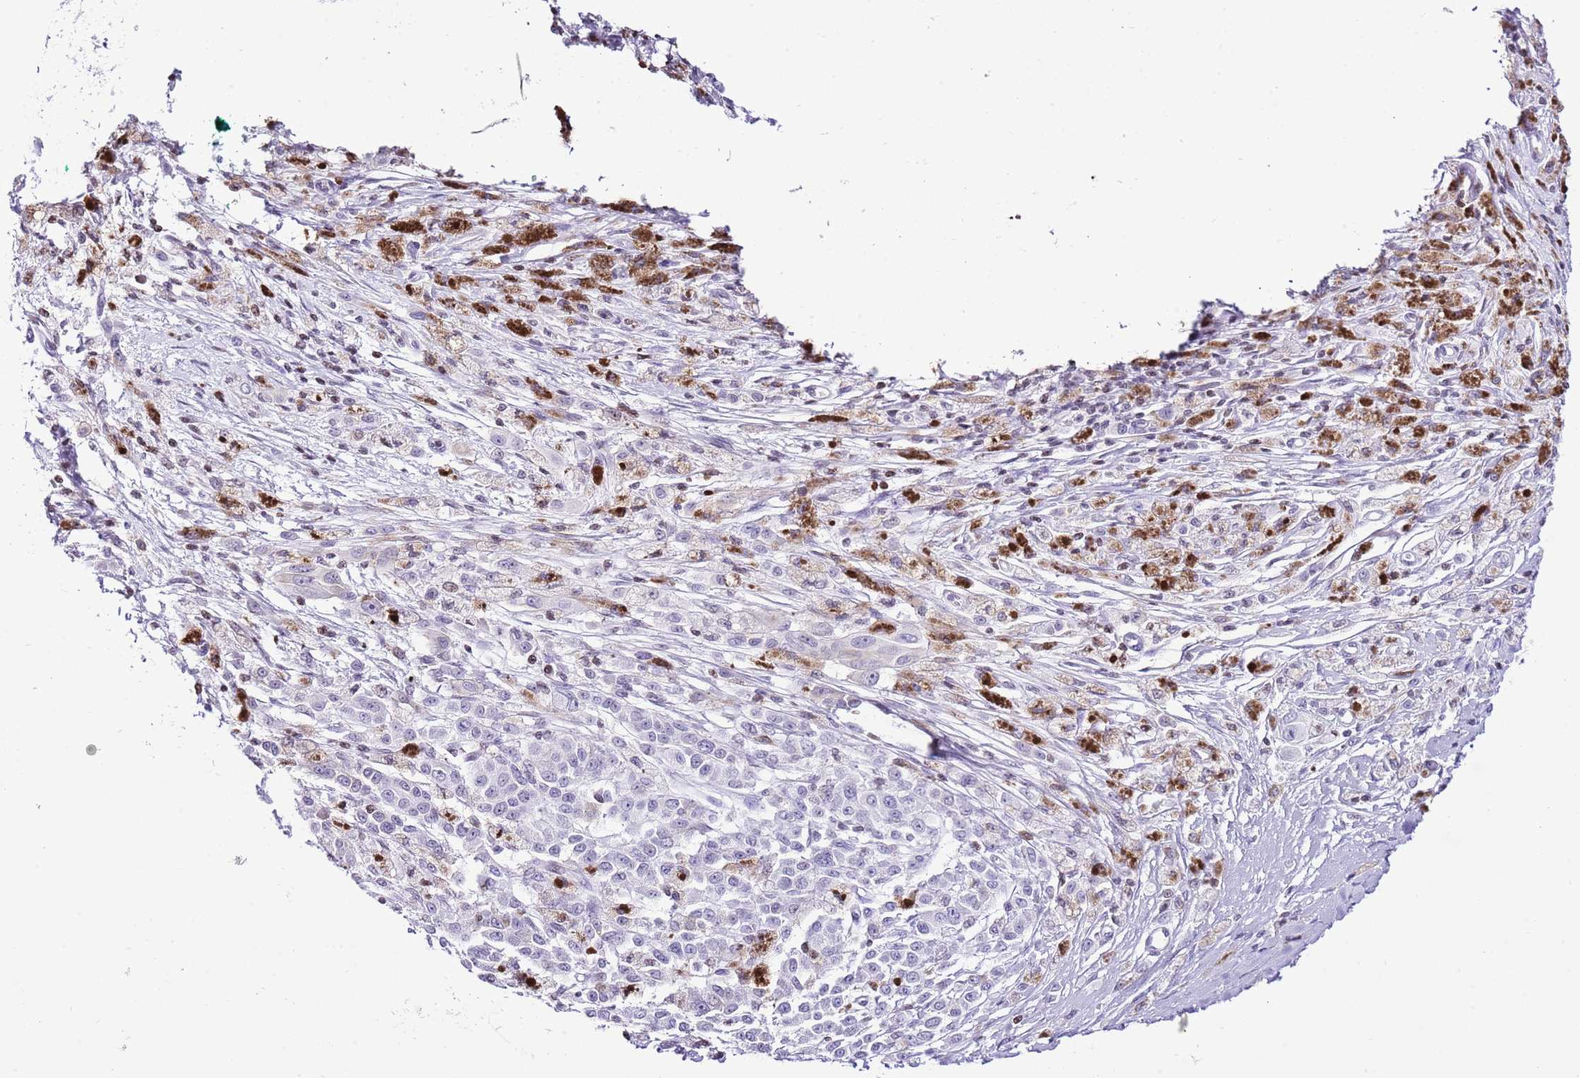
{"staining": {"intensity": "negative", "quantity": "none", "location": "none"}, "tissue": "melanoma", "cell_type": "Tumor cells", "image_type": "cancer", "snomed": [{"axis": "morphology", "description": "Malignant melanoma, NOS"}, {"axis": "topography", "description": "Skin"}], "caption": "Human malignant melanoma stained for a protein using IHC exhibits no expression in tumor cells.", "gene": "PRR15", "patient": {"sex": "female", "age": 52}}